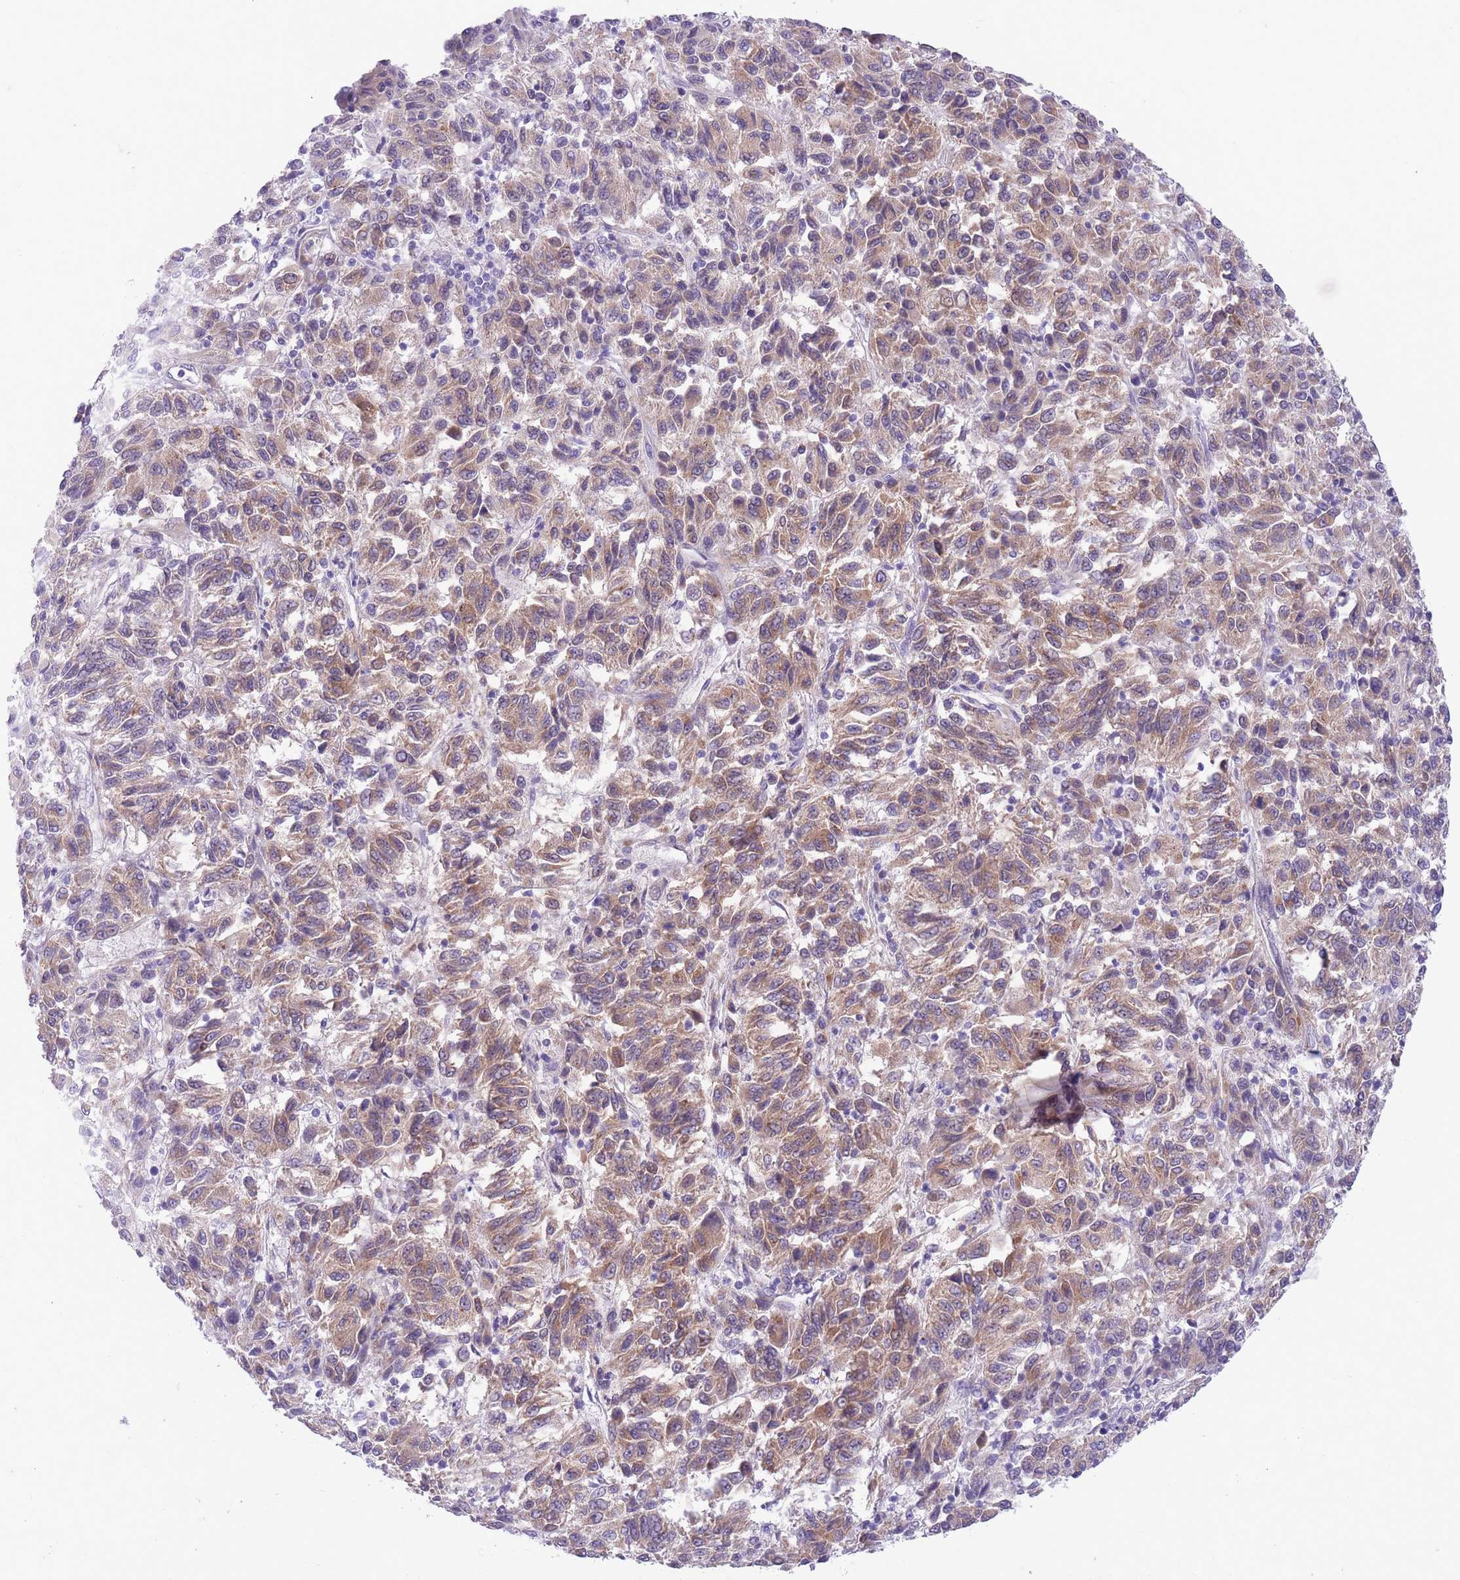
{"staining": {"intensity": "moderate", "quantity": "25%-75%", "location": "cytoplasmic/membranous"}, "tissue": "melanoma", "cell_type": "Tumor cells", "image_type": "cancer", "snomed": [{"axis": "morphology", "description": "Malignant melanoma, Metastatic site"}, {"axis": "topography", "description": "Lung"}], "caption": "This is an image of immunohistochemistry (IHC) staining of melanoma, which shows moderate positivity in the cytoplasmic/membranous of tumor cells.", "gene": "WWOX", "patient": {"sex": "male", "age": 64}}